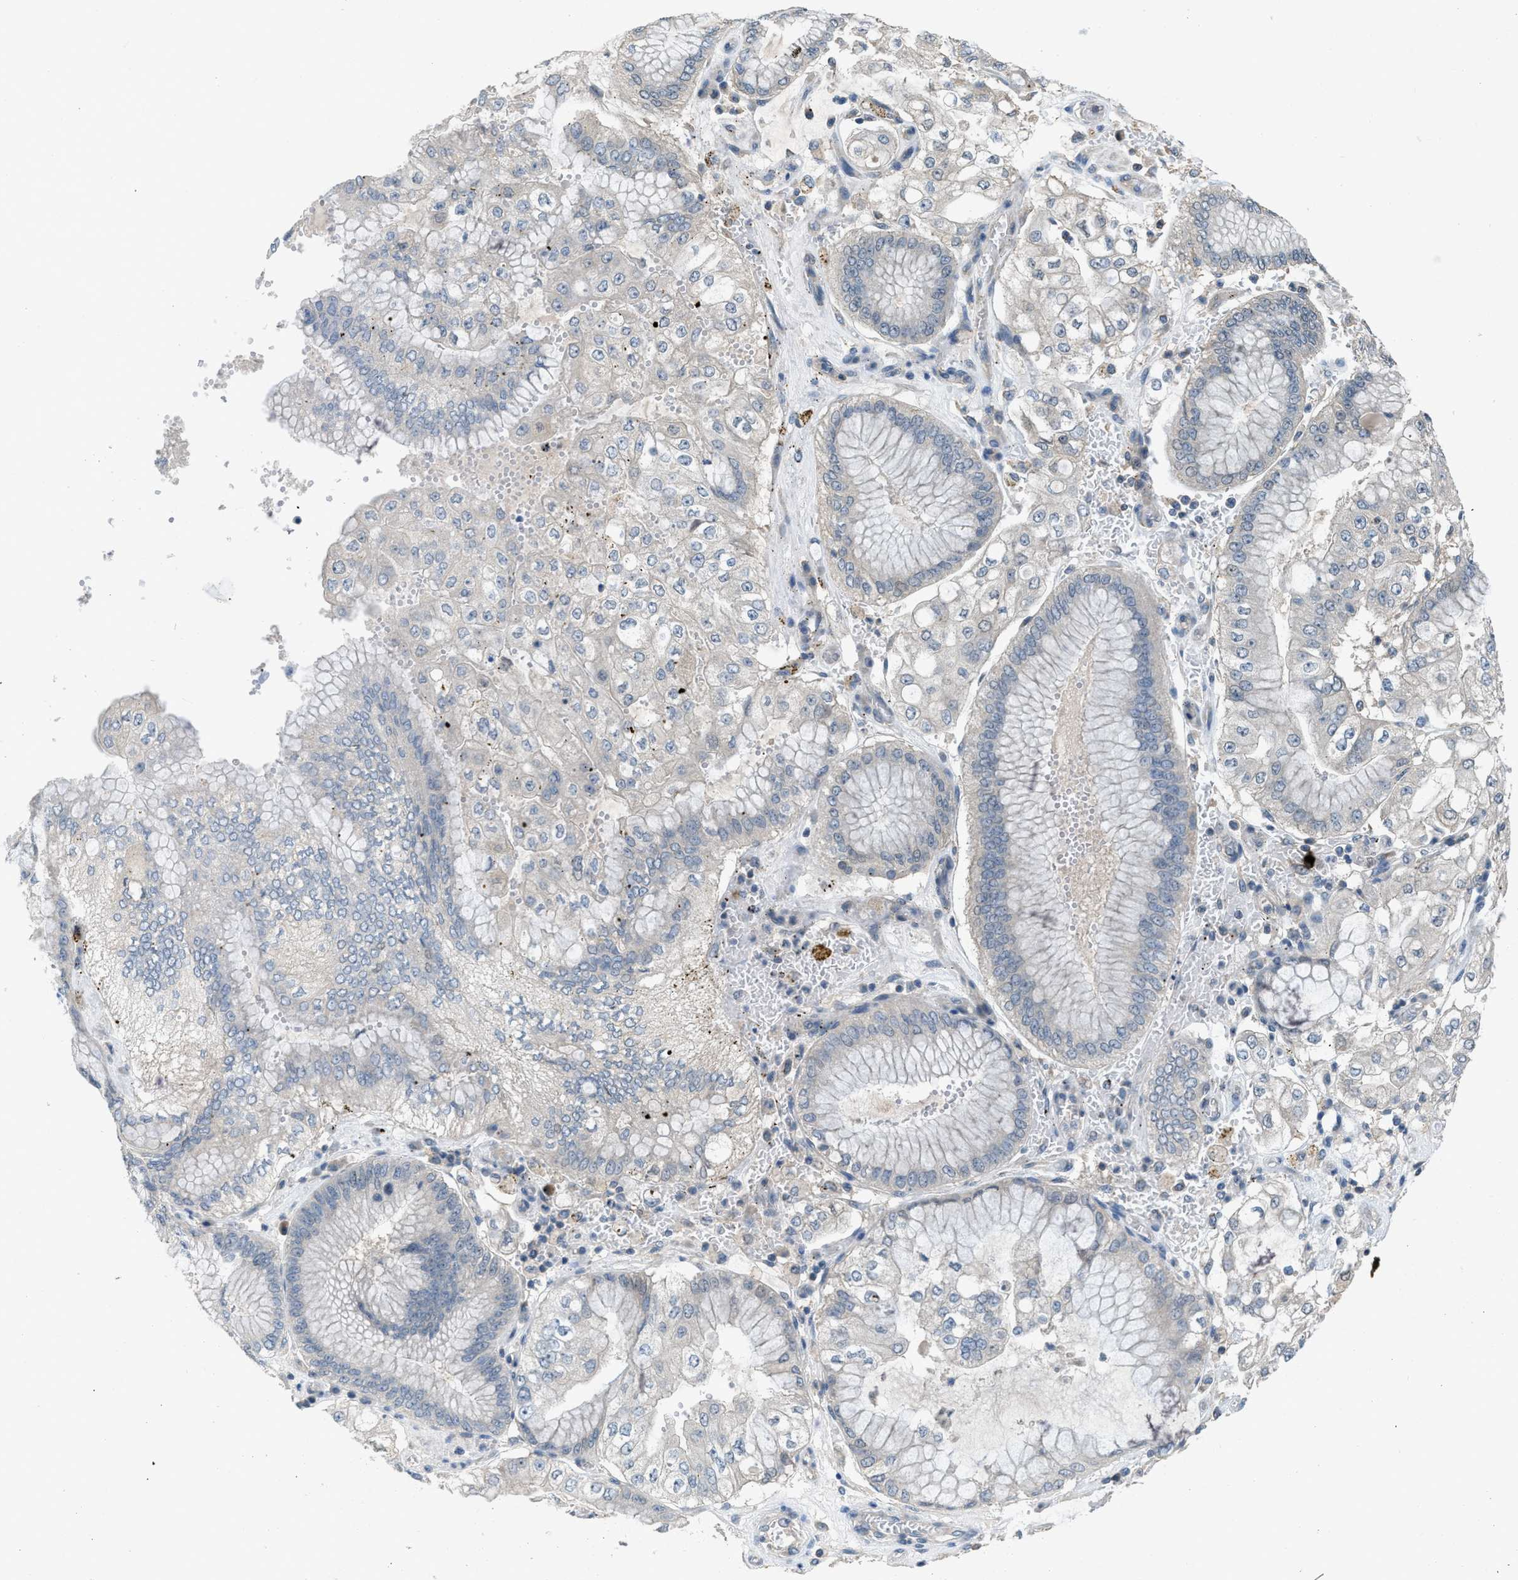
{"staining": {"intensity": "negative", "quantity": "none", "location": "none"}, "tissue": "stomach cancer", "cell_type": "Tumor cells", "image_type": "cancer", "snomed": [{"axis": "morphology", "description": "Adenocarcinoma, NOS"}, {"axis": "topography", "description": "Stomach"}], "caption": "This is an immunohistochemistry (IHC) photomicrograph of human stomach cancer (adenocarcinoma). There is no expression in tumor cells.", "gene": "MIS18A", "patient": {"sex": "male", "age": 76}}